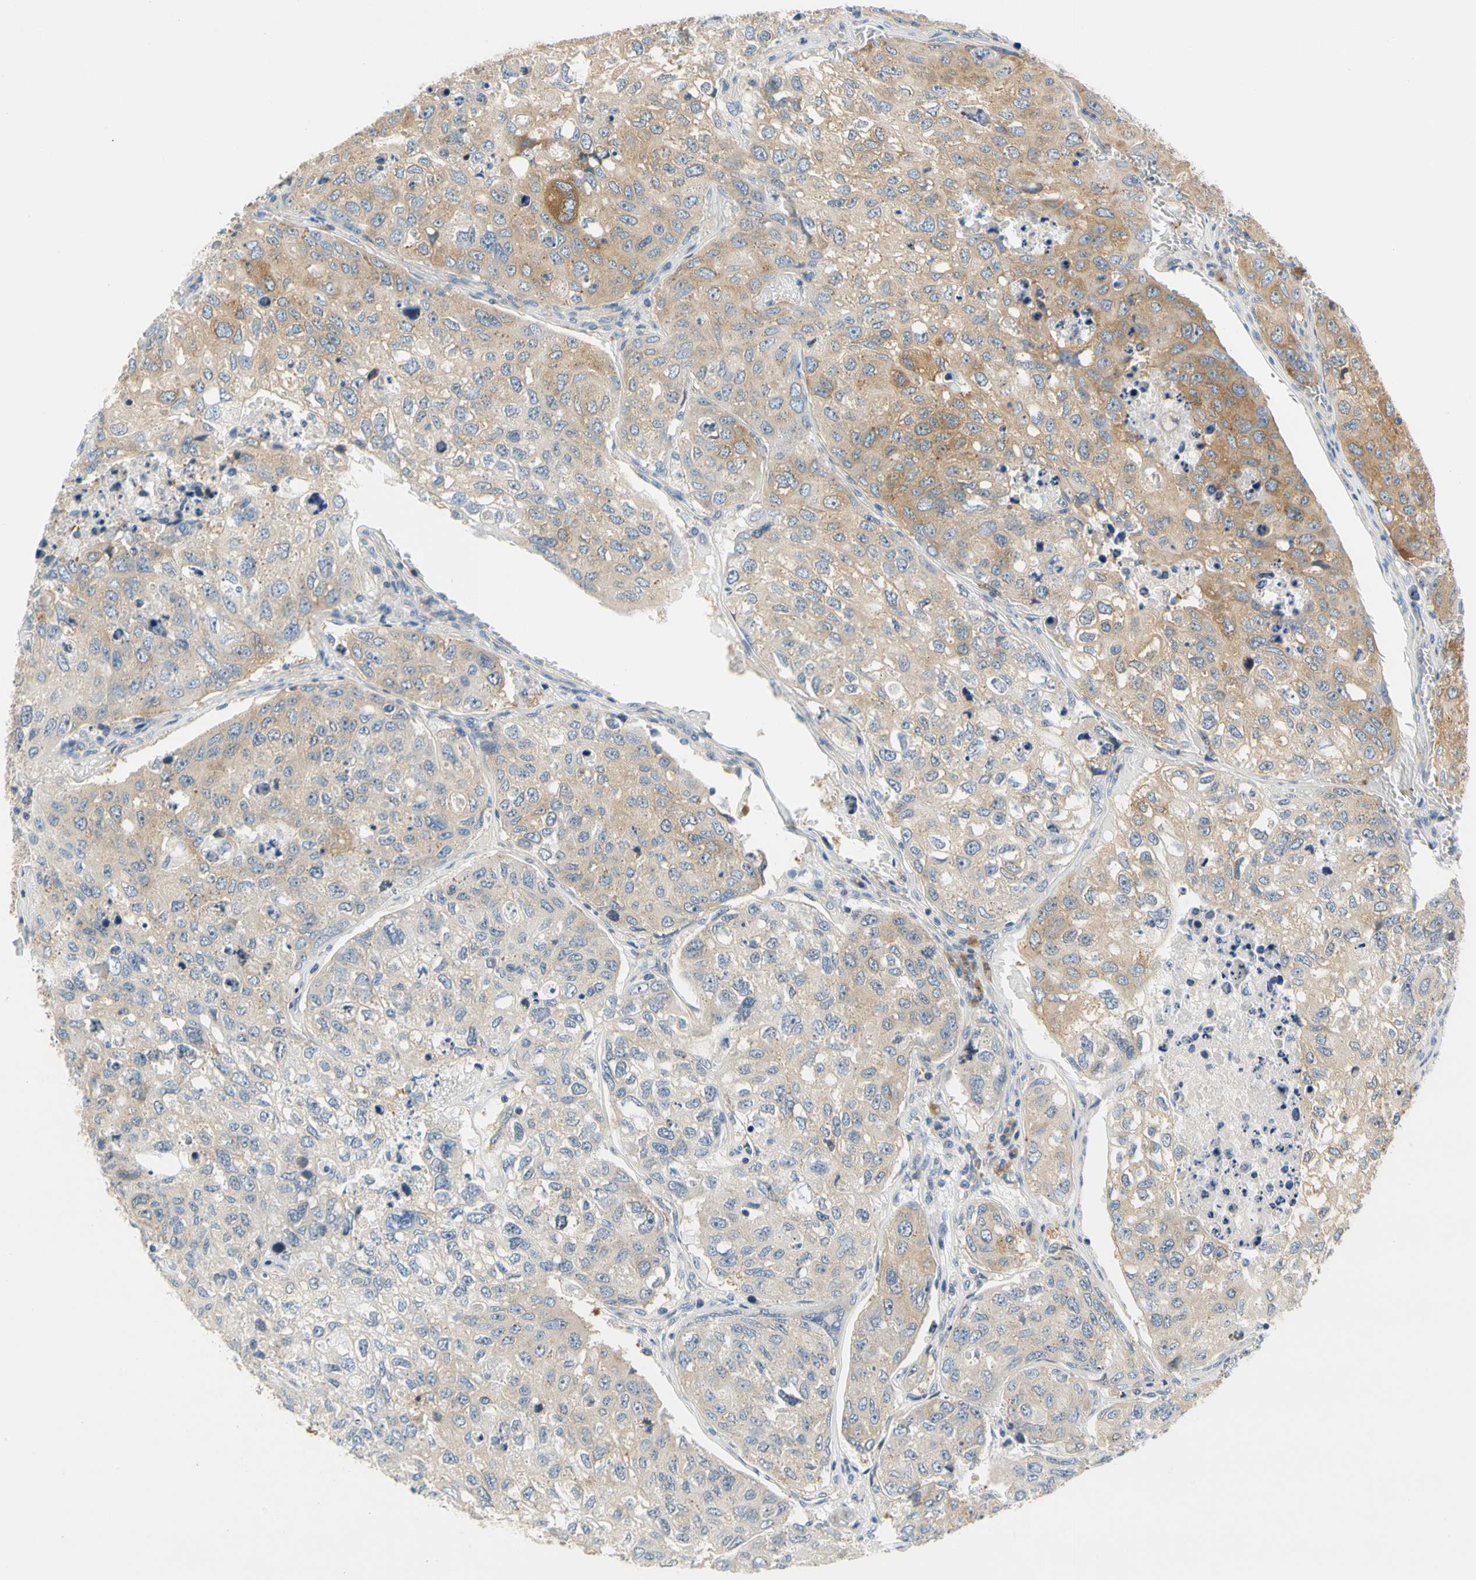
{"staining": {"intensity": "moderate", "quantity": "25%-75%", "location": "cytoplasmic/membranous"}, "tissue": "urothelial cancer", "cell_type": "Tumor cells", "image_type": "cancer", "snomed": [{"axis": "morphology", "description": "Urothelial carcinoma, High grade"}, {"axis": "topography", "description": "Lymph node"}, {"axis": "topography", "description": "Urinary bladder"}], "caption": "Immunohistochemical staining of urothelial cancer demonstrates medium levels of moderate cytoplasmic/membranous protein expression in about 25%-75% of tumor cells.", "gene": "LRRC47", "patient": {"sex": "male", "age": 51}}